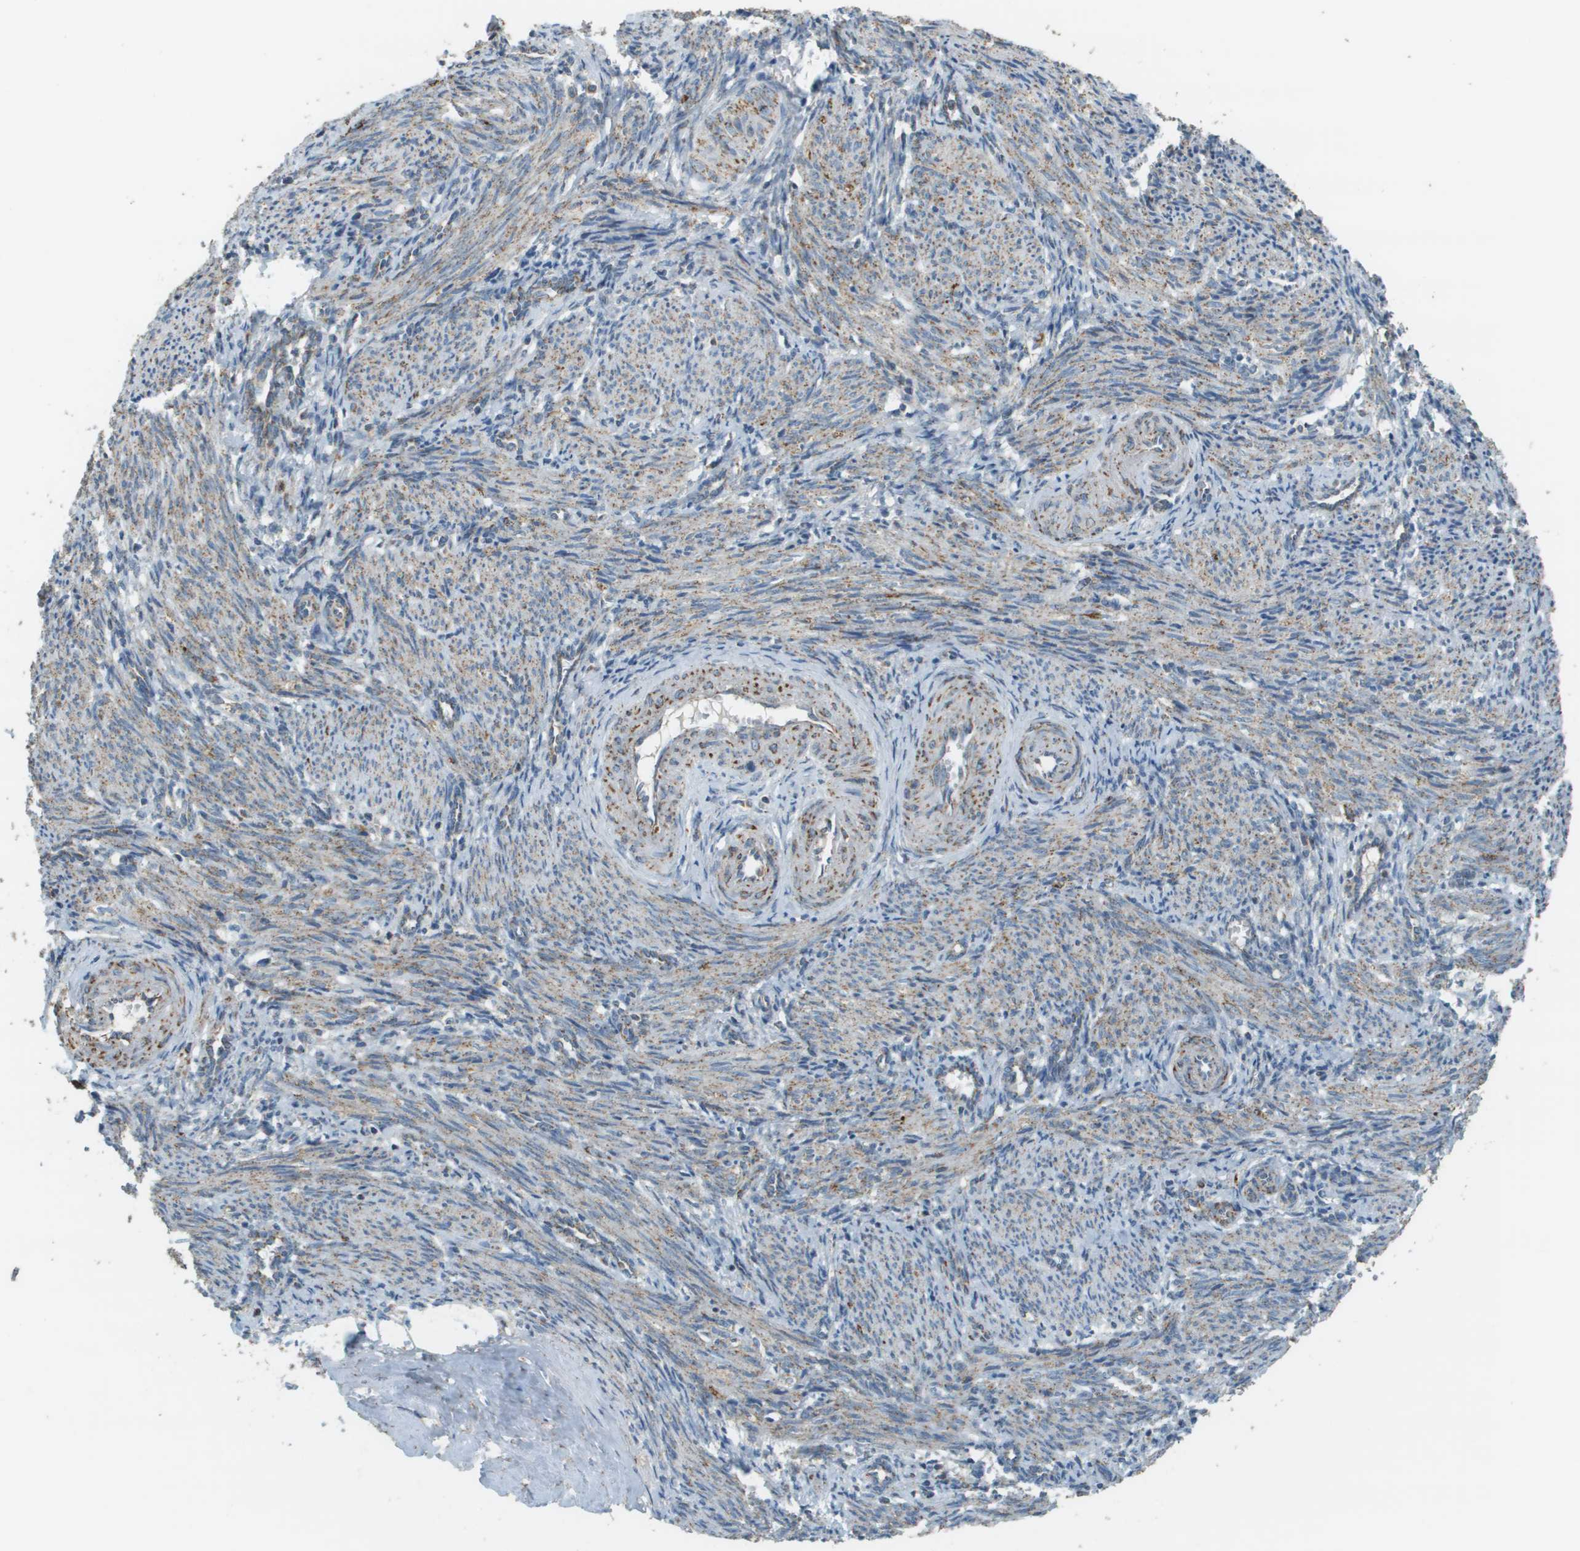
{"staining": {"intensity": "weak", "quantity": ">75%", "location": "cytoplasmic/membranous"}, "tissue": "smooth muscle", "cell_type": "Smooth muscle cells", "image_type": "normal", "snomed": [{"axis": "morphology", "description": "Normal tissue, NOS"}, {"axis": "topography", "description": "Endometrium"}], "caption": "Smooth muscle cells show low levels of weak cytoplasmic/membranous expression in approximately >75% of cells in normal human smooth muscle.", "gene": "FH", "patient": {"sex": "female", "age": 33}}